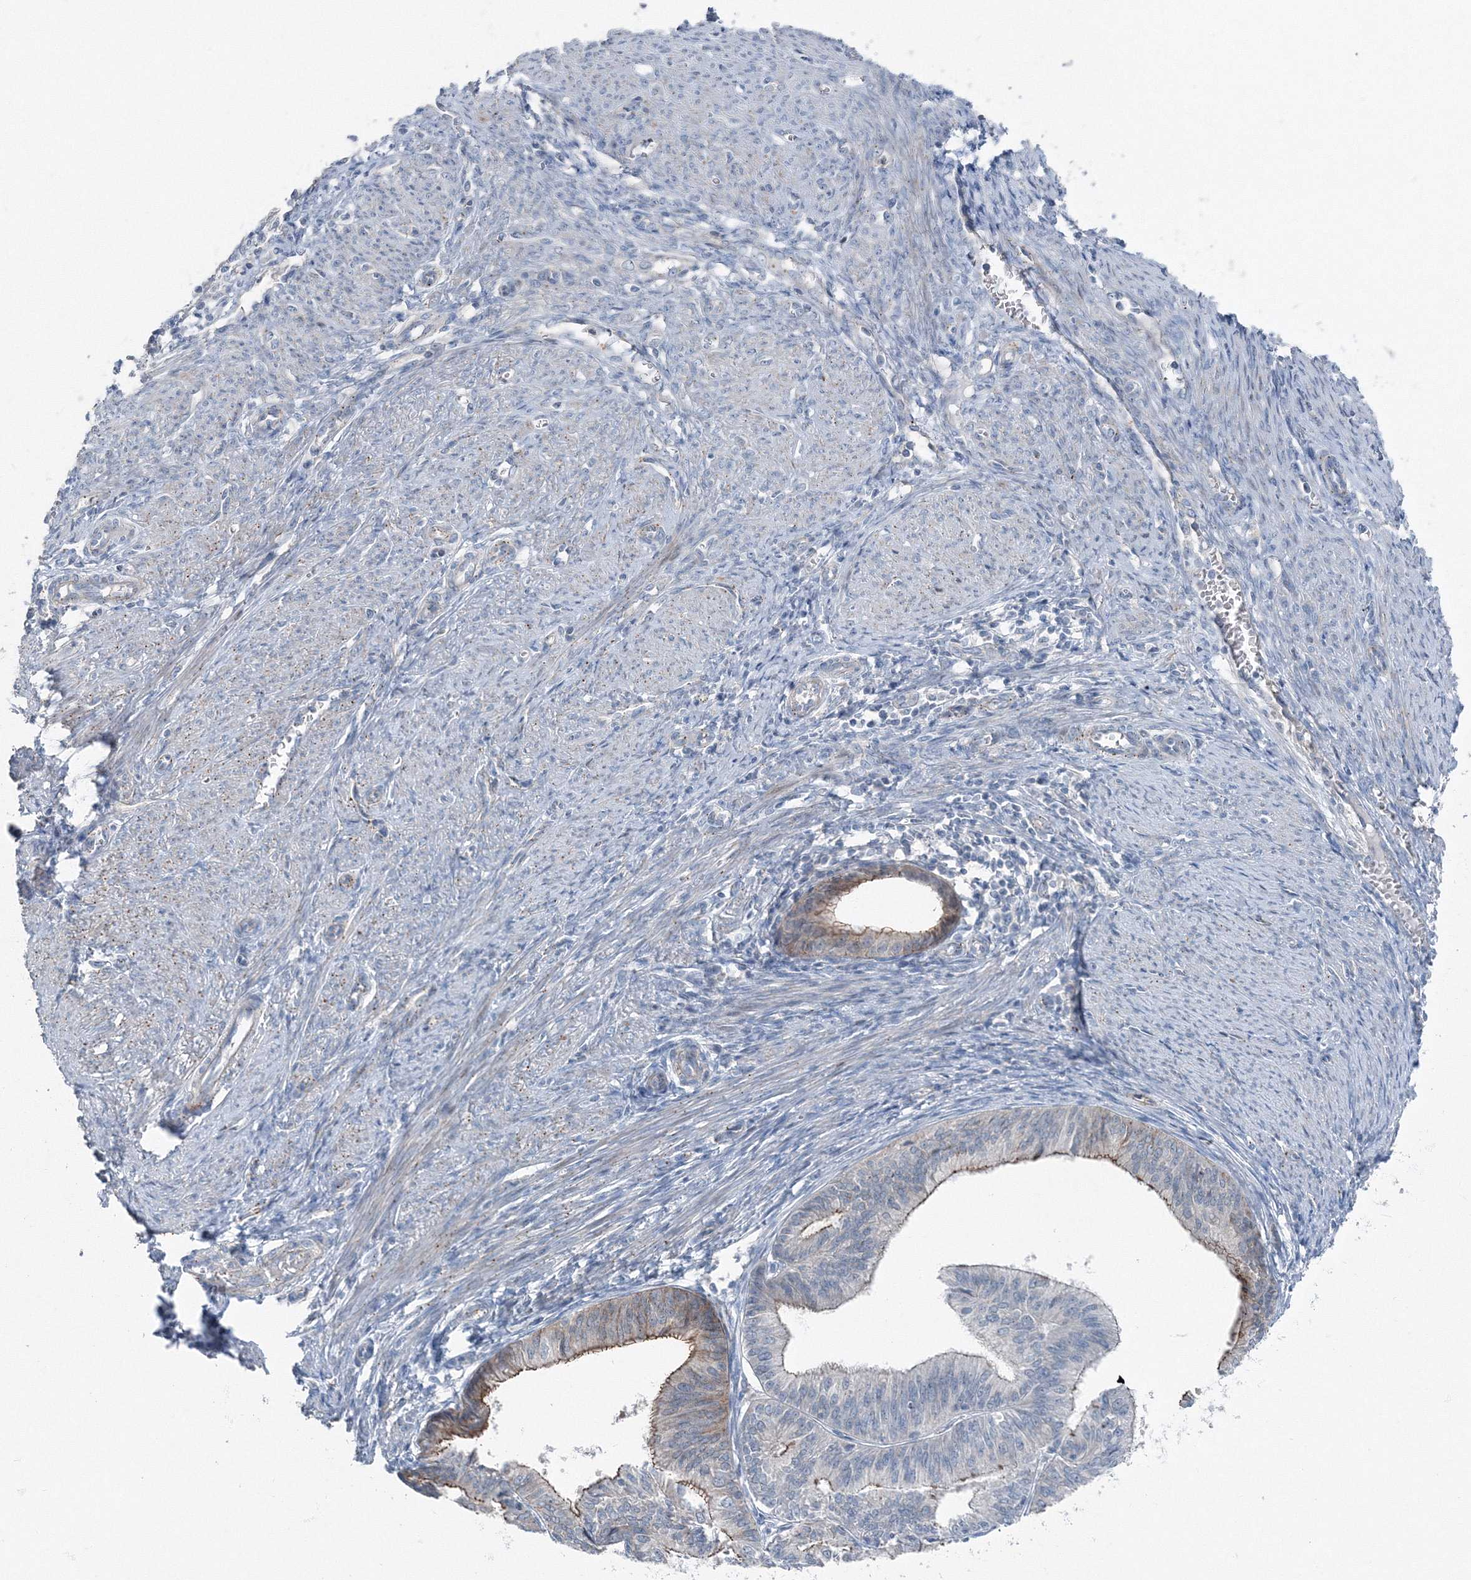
{"staining": {"intensity": "moderate", "quantity": "25%-75%", "location": "cytoplasmic/membranous"}, "tissue": "endometrial cancer", "cell_type": "Tumor cells", "image_type": "cancer", "snomed": [{"axis": "morphology", "description": "Adenocarcinoma, NOS"}, {"axis": "topography", "description": "Endometrium"}], "caption": "Immunohistochemical staining of human endometrial cancer exhibits moderate cytoplasmic/membranous protein expression in approximately 25%-75% of tumor cells. The staining was performed using DAB (3,3'-diaminobenzidine) to visualize the protein expression in brown, while the nuclei were stained in blue with hematoxylin (Magnification: 20x).", "gene": "AASDH", "patient": {"sex": "female", "age": 51}}